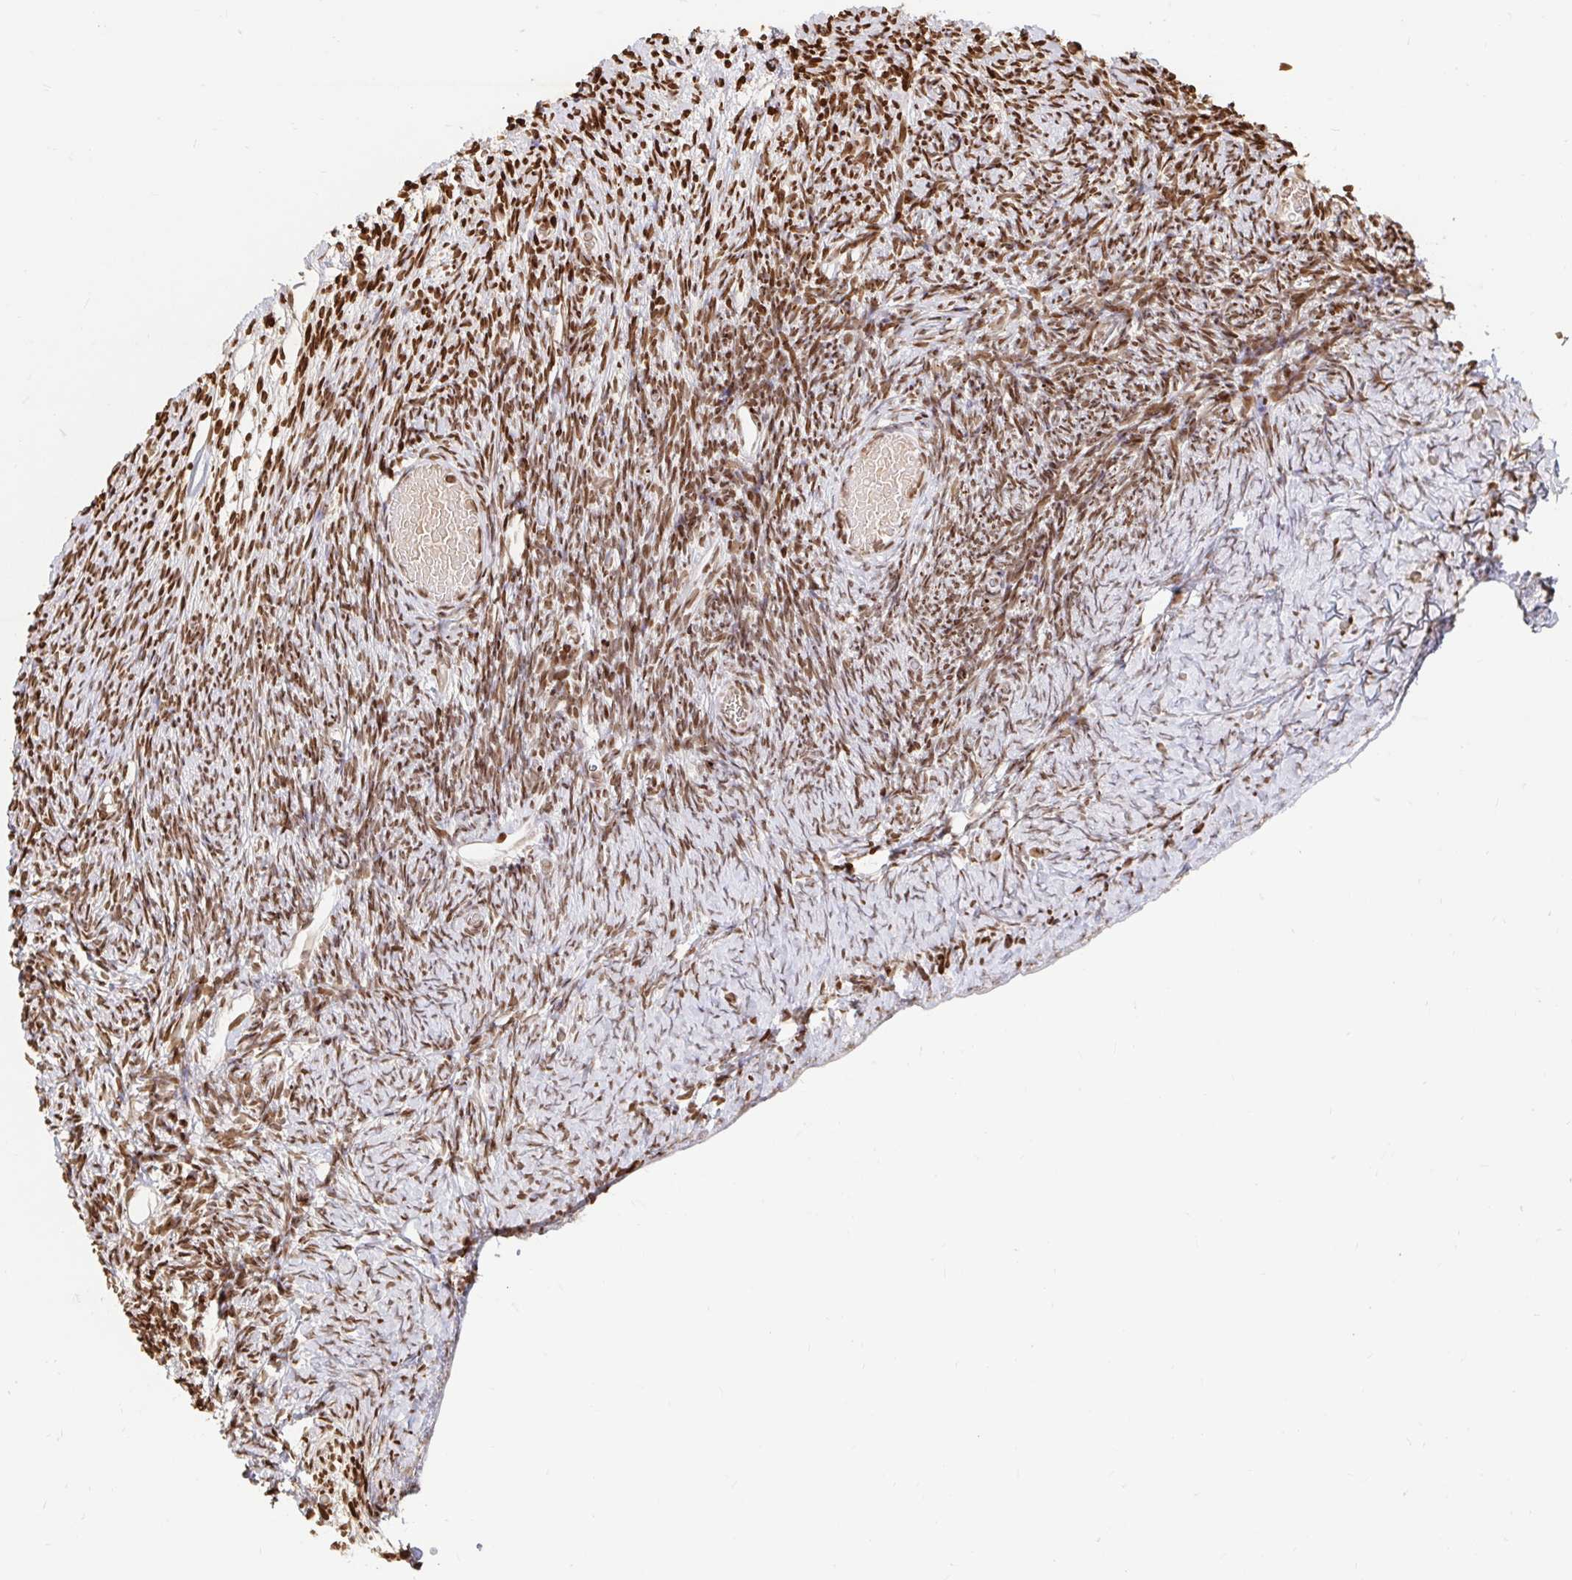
{"staining": {"intensity": "weak", "quantity": ">75%", "location": "nuclear"}, "tissue": "ovary", "cell_type": "Follicle cells", "image_type": "normal", "snomed": [{"axis": "morphology", "description": "Normal tissue, NOS"}, {"axis": "topography", "description": "Ovary"}], "caption": "Immunohistochemistry (IHC) (DAB) staining of normal ovary exhibits weak nuclear protein expression in about >75% of follicle cells. (Brightfield microscopy of DAB IHC at high magnification).", "gene": "H2BC5", "patient": {"sex": "female", "age": 39}}